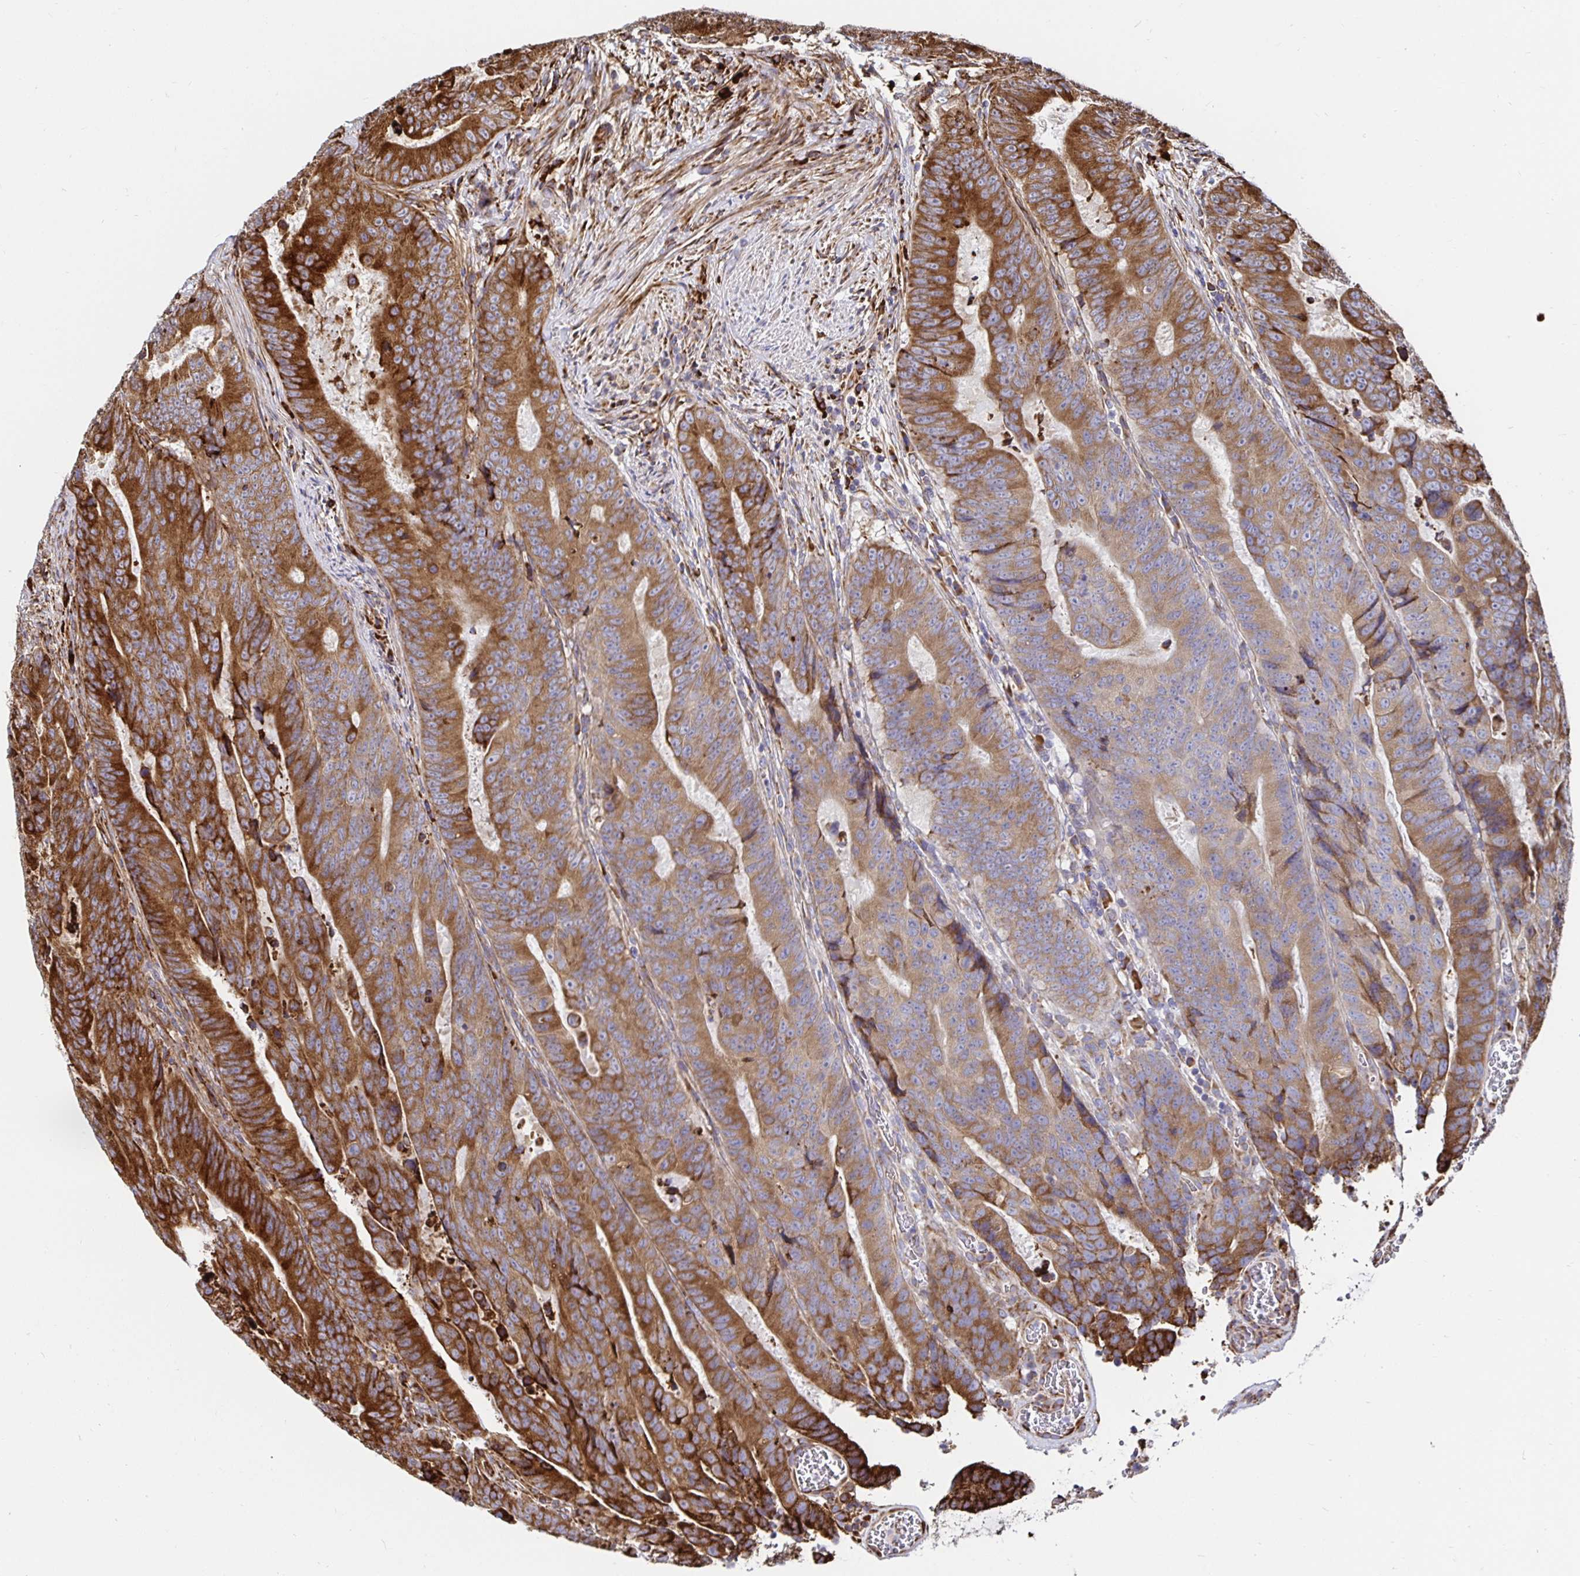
{"staining": {"intensity": "strong", "quantity": ">75%", "location": "cytoplasmic/membranous"}, "tissue": "colorectal cancer", "cell_type": "Tumor cells", "image_type": "cancer", "snomed": [{"axis": "morphology", "description": "Adenocarcinoma, NOS"}, {"axis": "topography", "description": "Colon"}], "caption": "Colorectal adenocarcinoma stained for a protein (brown) demonstrates strong cytoplasmic/membranous positive positivity in approximately >75% of tumor cells.", "gene": "SMYD3", "patient": {"sex": "female", "age": 48}}